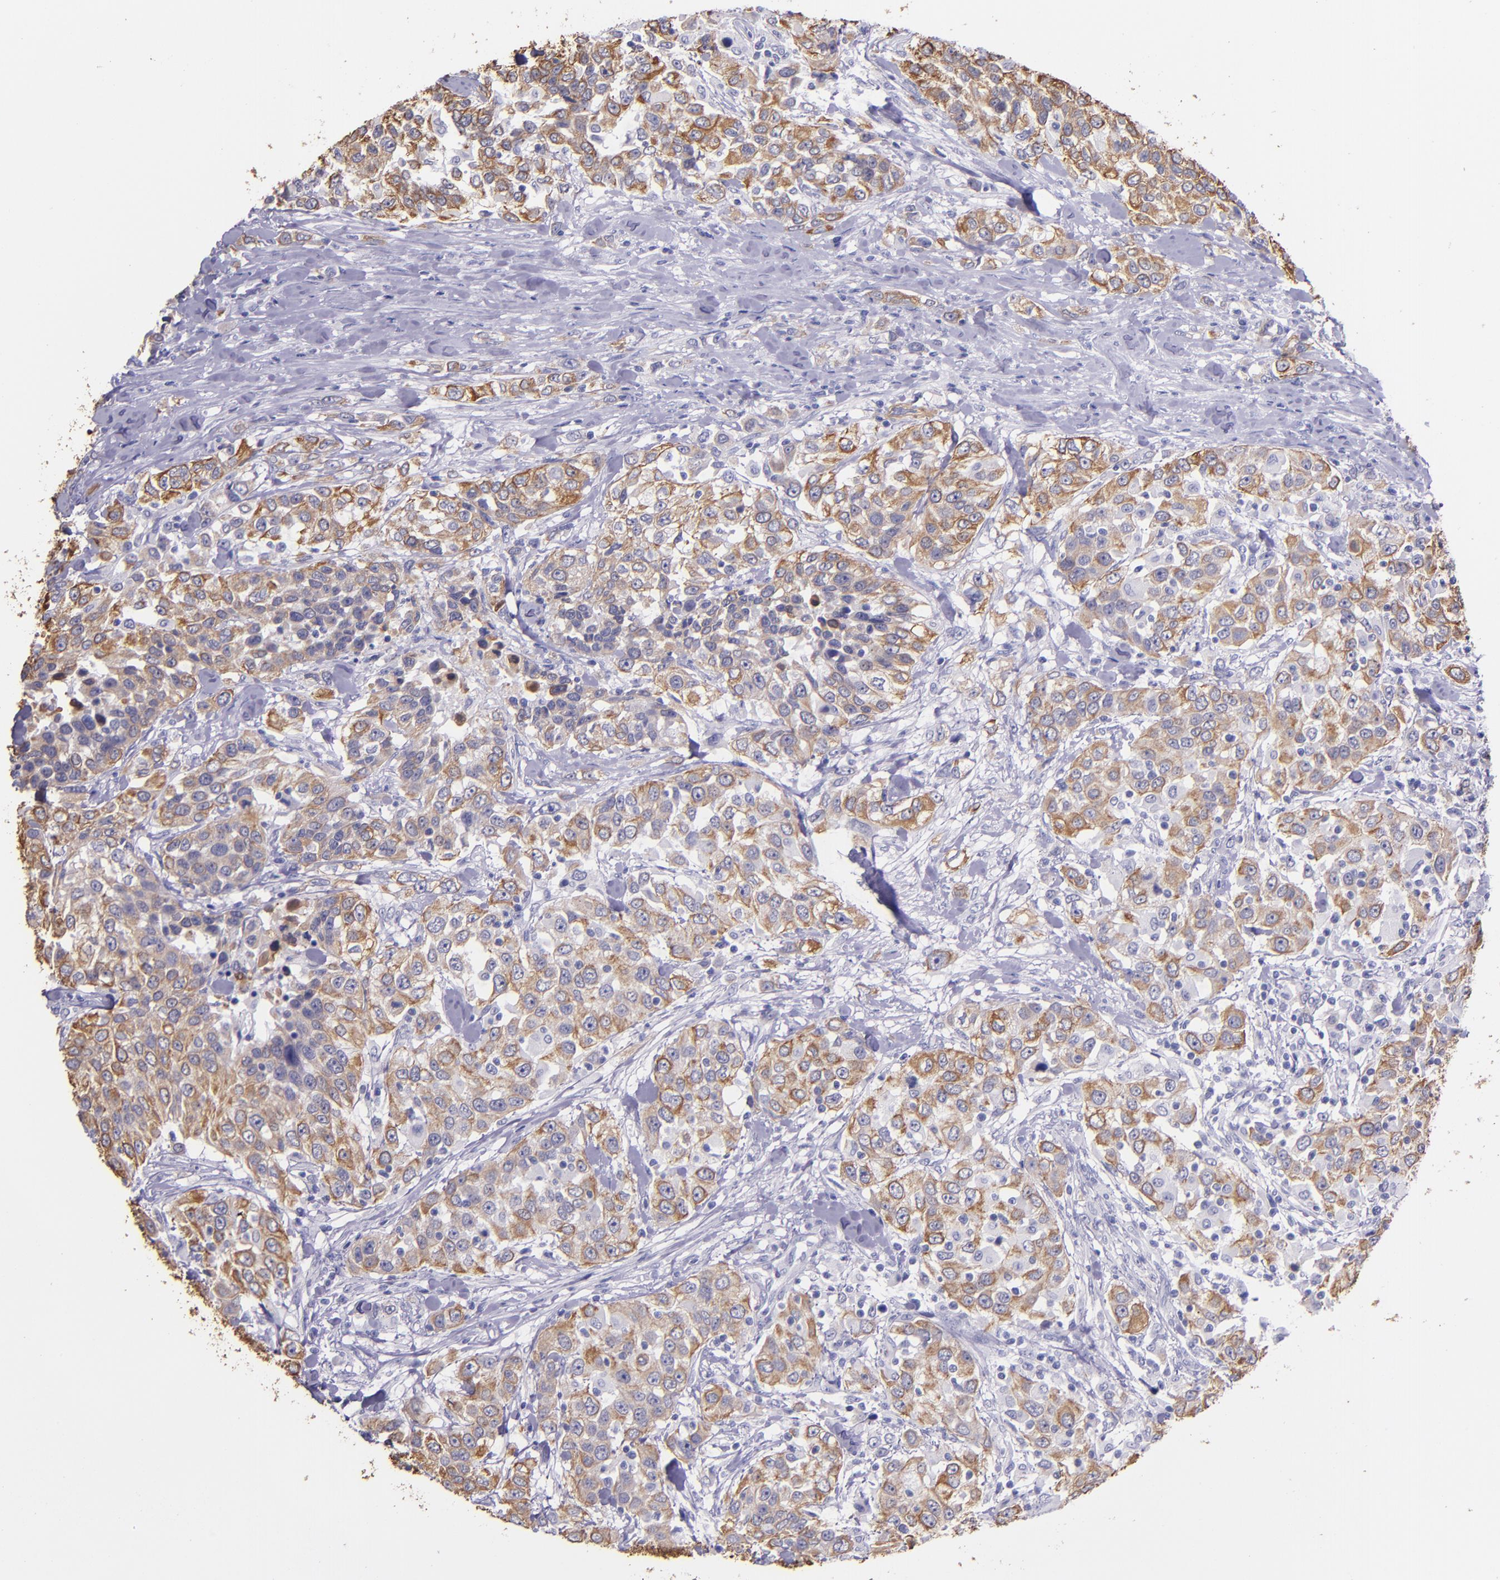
{"staining": {"intensity": "moderate", "quantity": ">75%", "location": "cytoplasmic/membranous"}, "tissue": "urothelial cancer", "cell_type": "Tumor cells", "image_type": "cancer", "snomed": [{"axis": "morphology", "description": "Urothelial carcinoma, High grade"}, {"axis": "topography", "description": "Urinary bladder"}], "caption": "Tumor cells display medium levels of moderate cytoplasmic/membranous staining in approximately >75% of cells in human urothelial cancer.", "gene": "KRT4", "patient": {"sex": "female", "age": 80}}